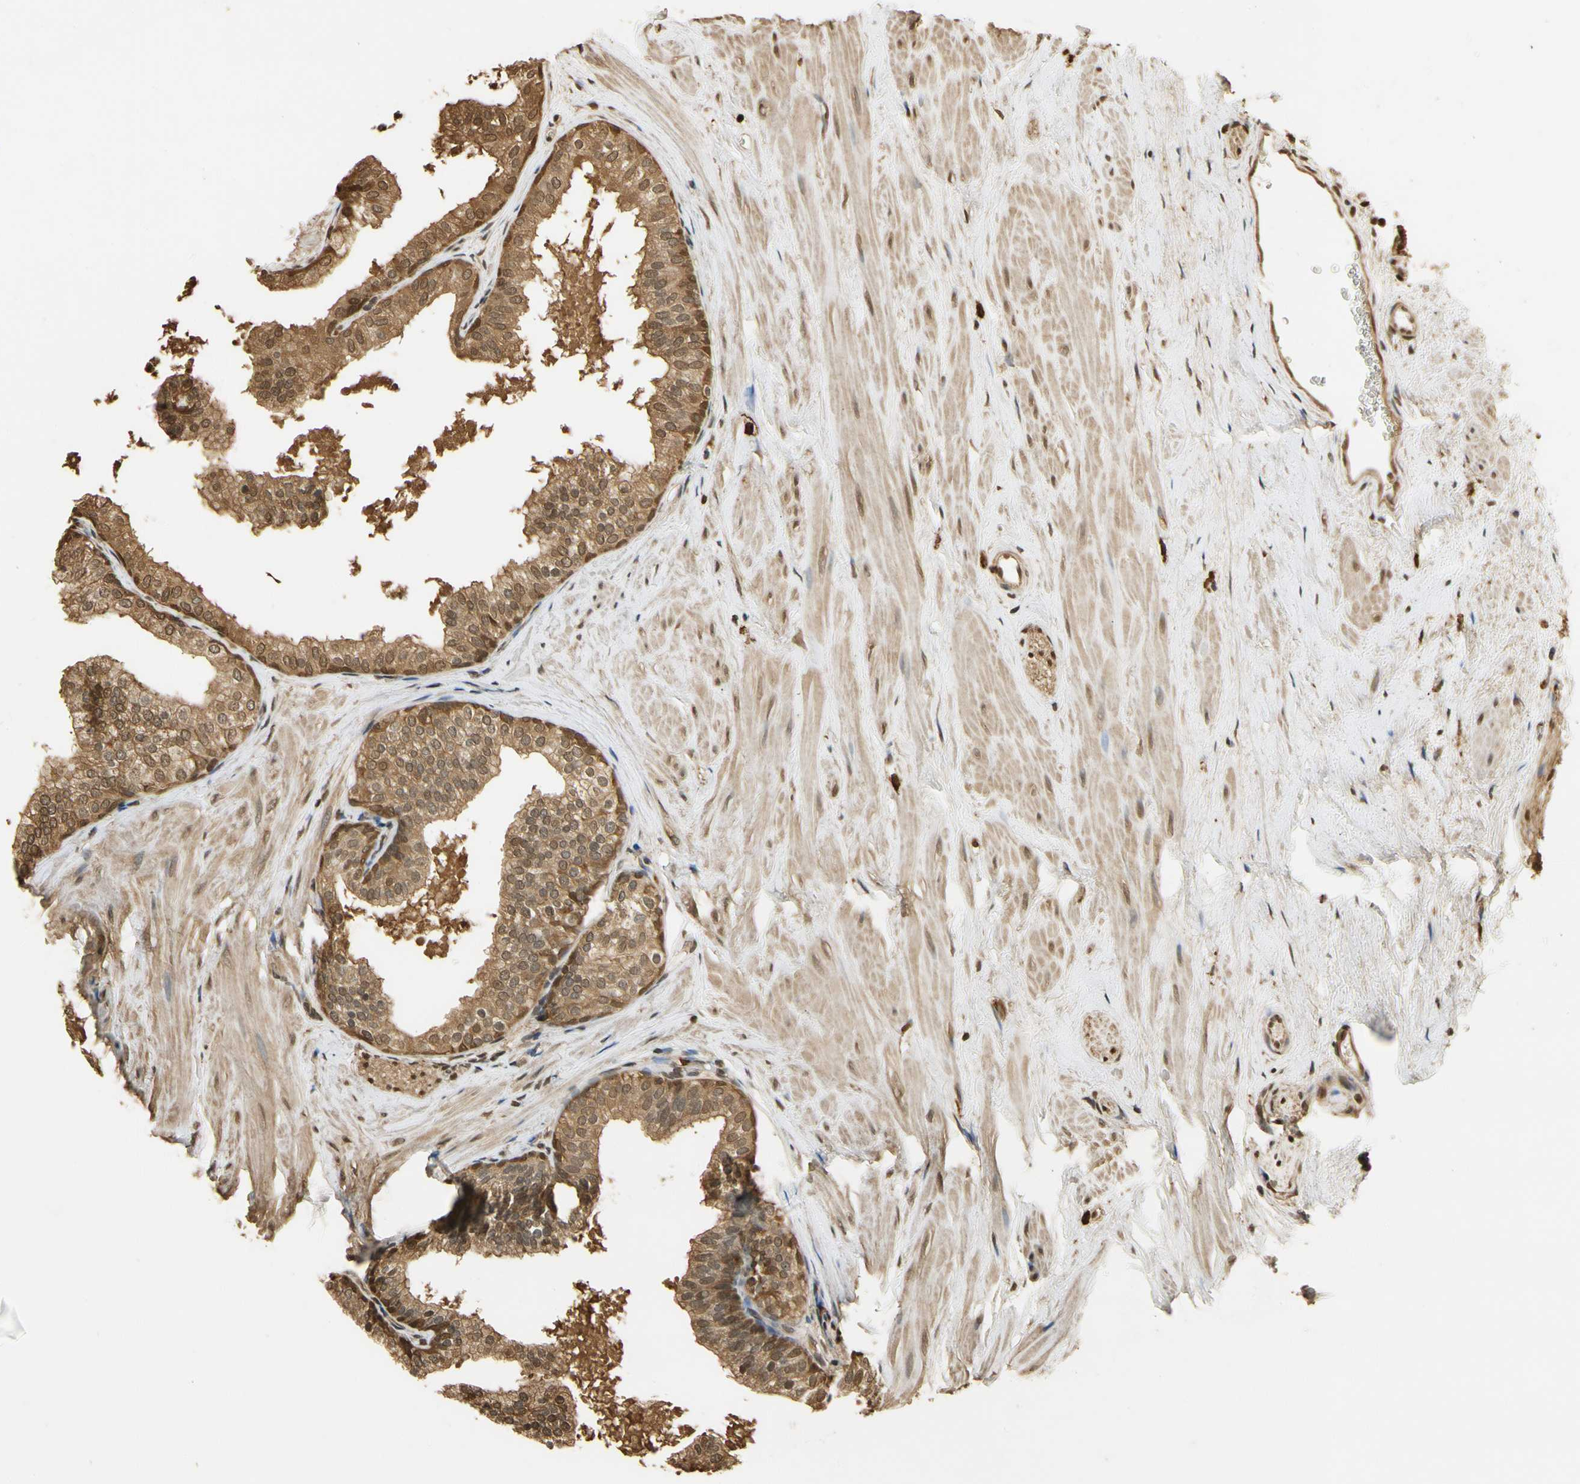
{"staining": {"intensity": "moderate", "quantity": ">75%", "location": "cytoplasmic/membranous,nuclear"}, "tissue": "prostate", "cell_type": "Glandular cells", "image_type": "normal", "snomed": [{"axis": "morphology", "description": "Normal tissue, NOS"}, {"axis": "topography", "description": "Prostate"}], "caption": "The photomicrograph reveals a brown stain indicating the presence of a protein in the cytoplasmic/membranous,nuclear of glandular cells in prostate.", "gene": "SOD1", "patient": {"sex": "male", "age": 60}}